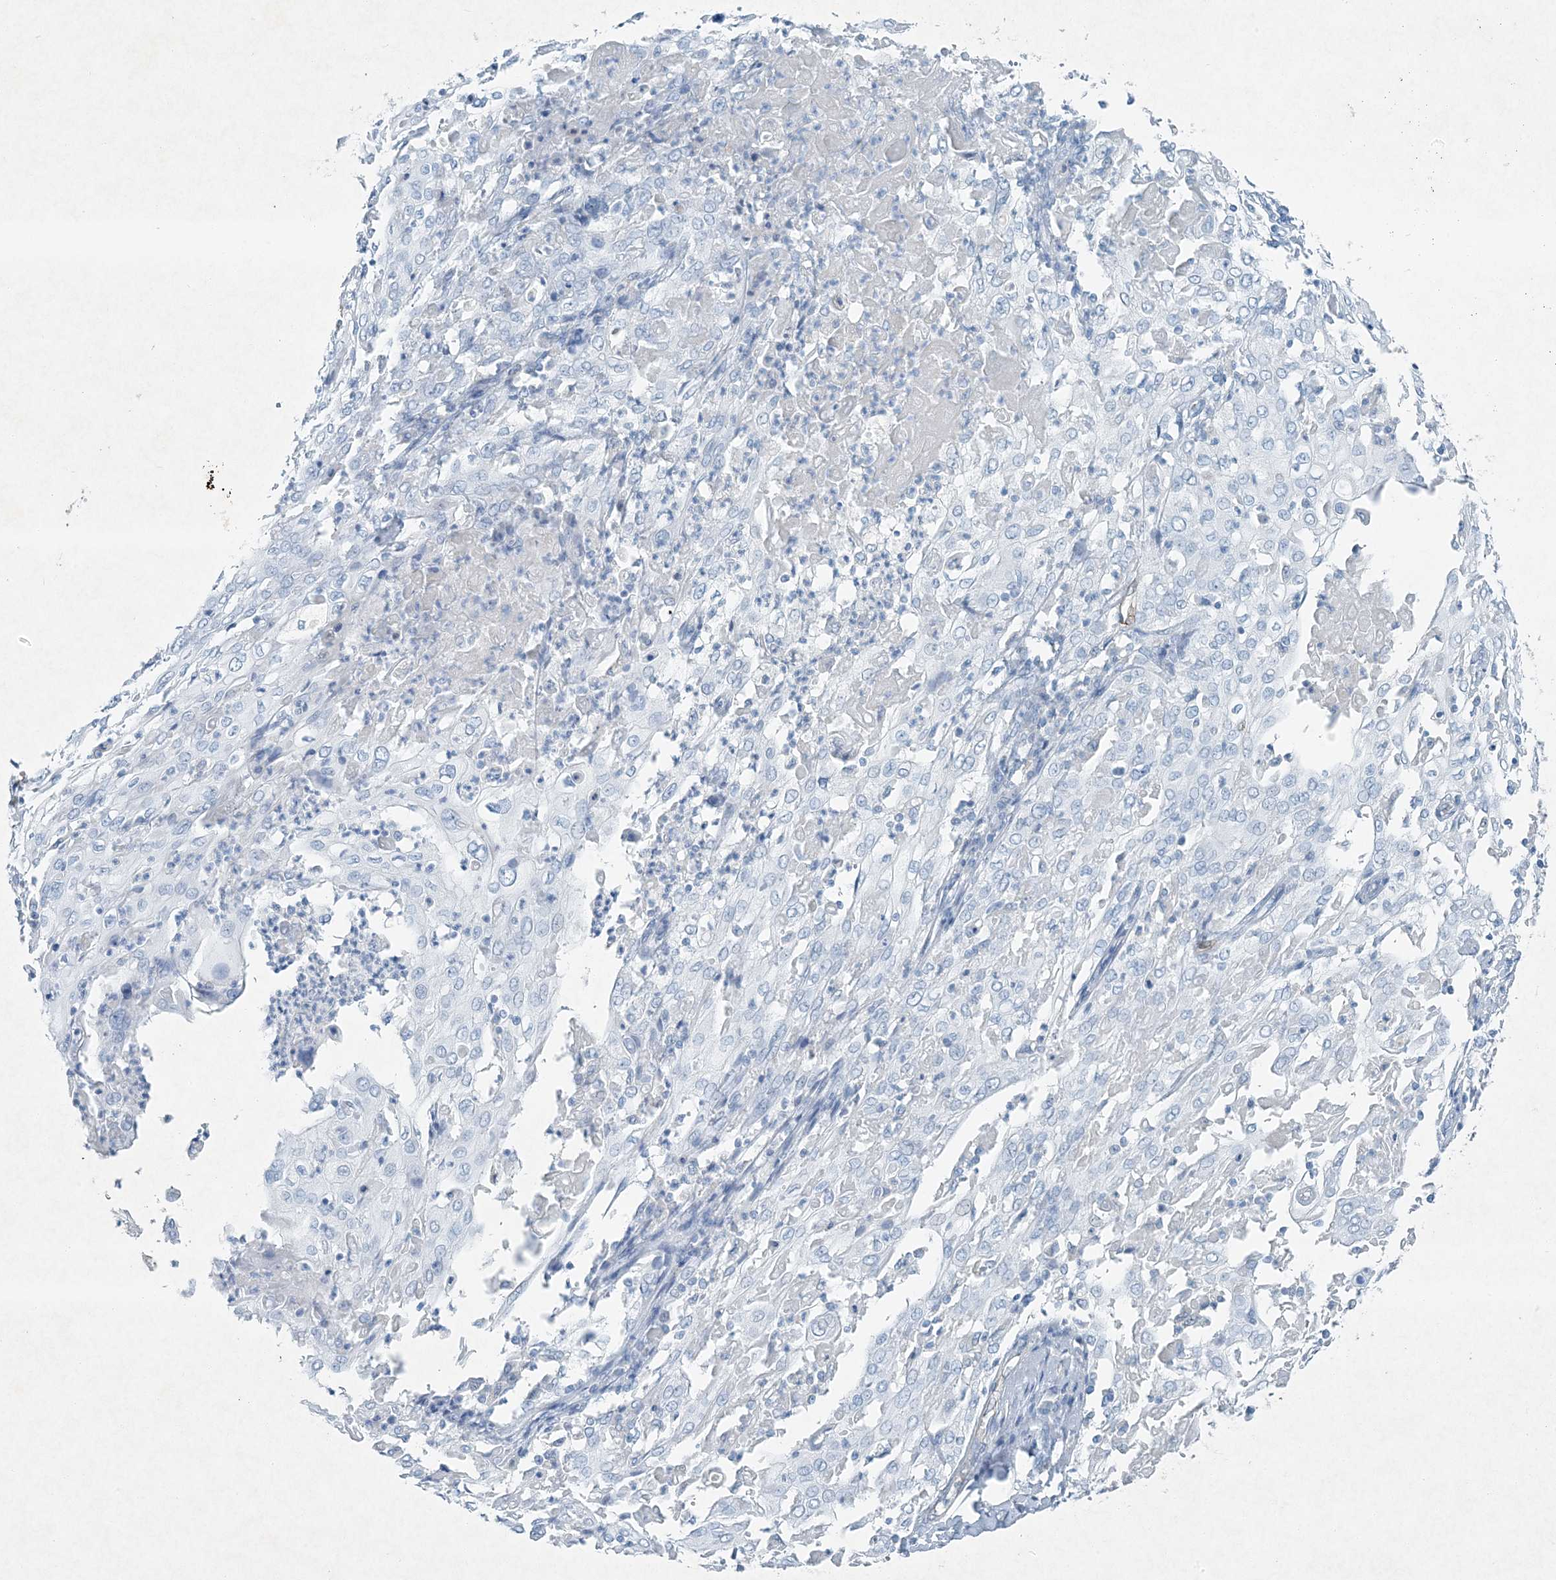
{"staining": {"intensity": "negative", "quantity": "none", "location": "none"}, "tissue": "cervical cancer", "cell_type": "Tumor cells", "image_type": "cancer", "snomed": [{"axis": "morphology", "description": "Squamous cell carcinoma, NOS"}, {"axis": "topography", "description": "Cervix"}], "caption": "Cervical cancer was stained to show a protein in brown. There is no significant staining in tumor cells. (DAB (3,3'-diaminobenzidine) immunohistochemistry with hematoxylin counter stain).", "gene": "PGM5", "patient": {"sex": "female", "age": 39}}